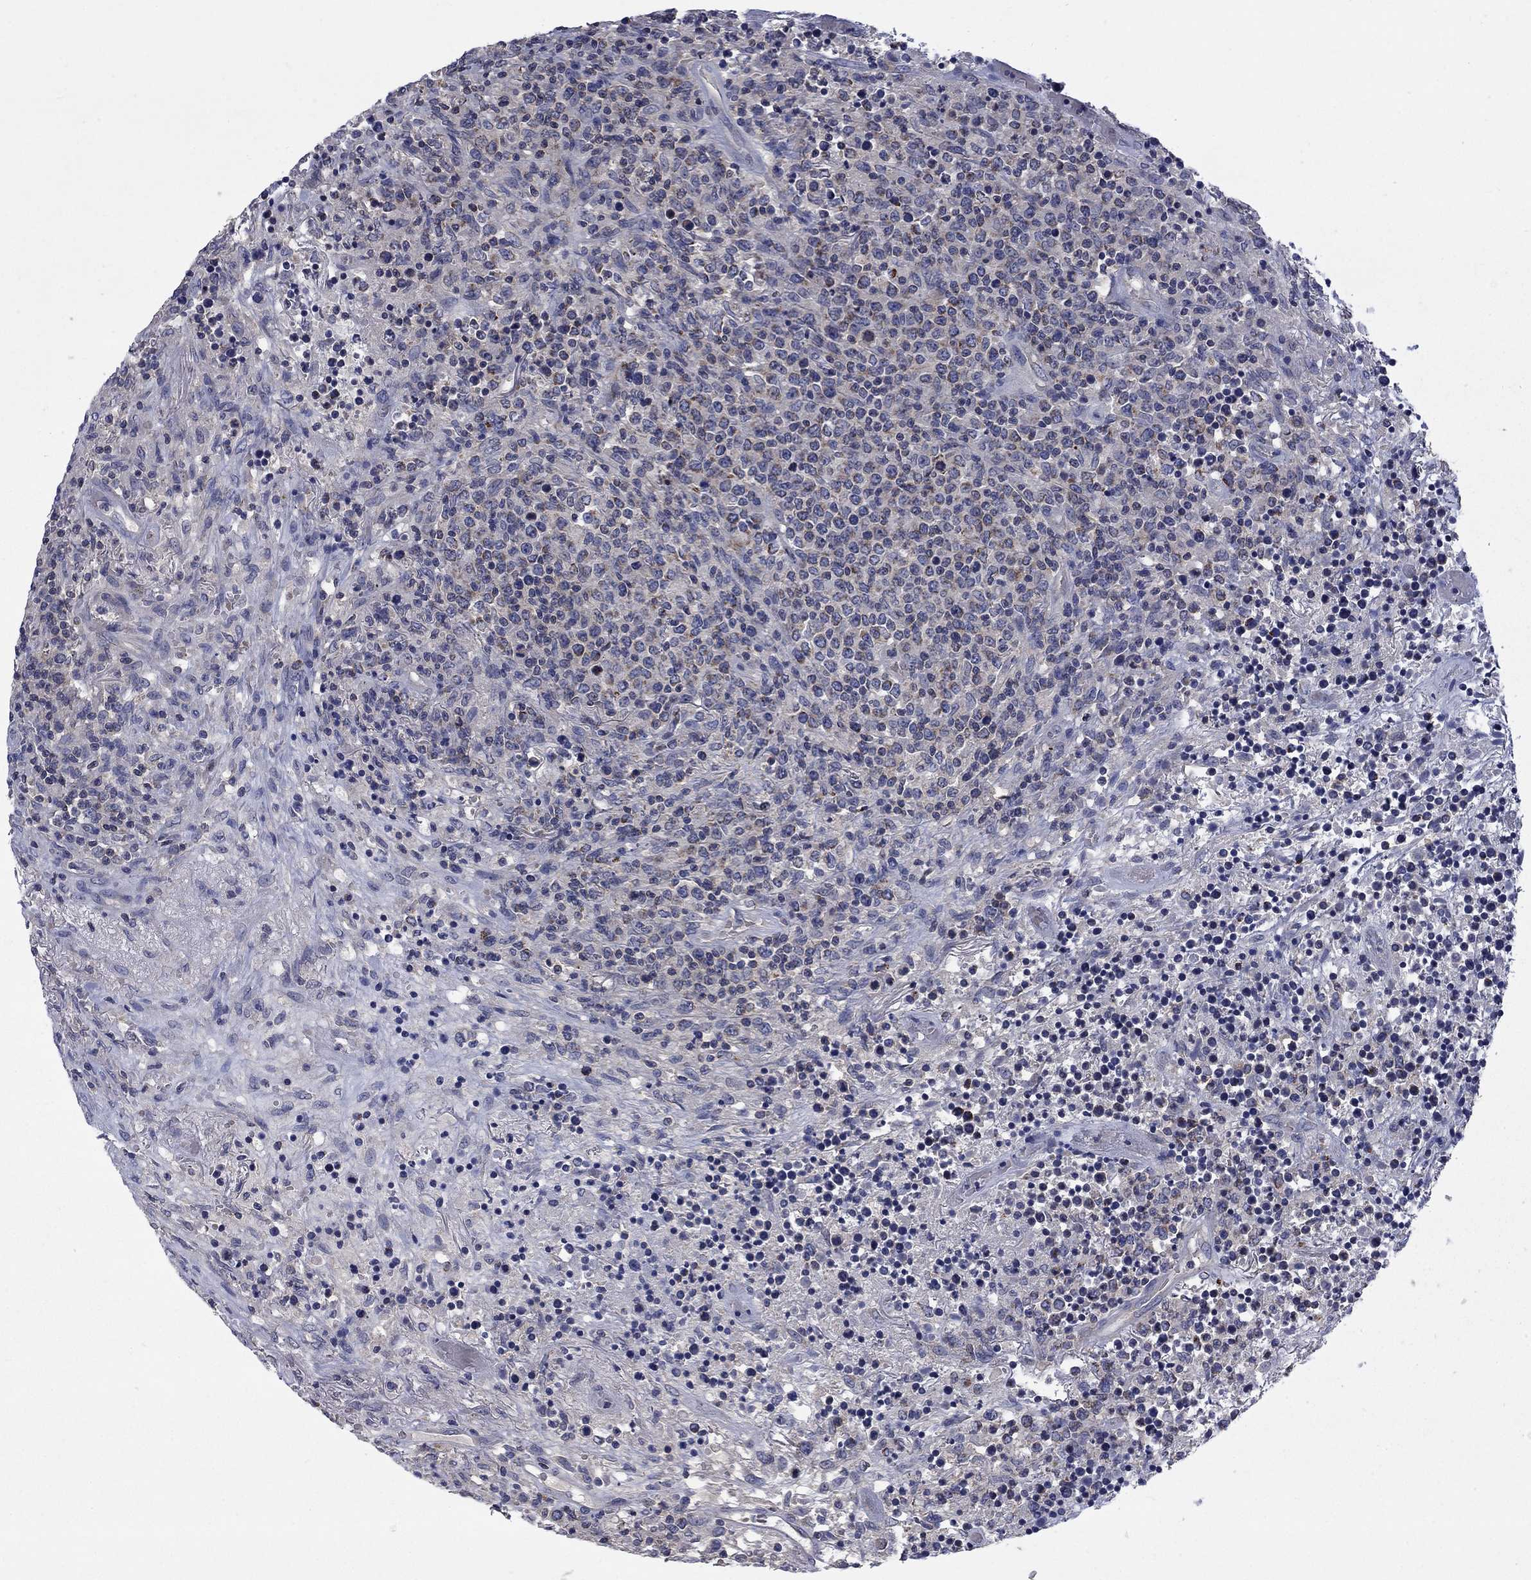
{"staining": {"intensity": "moderate", "quantity": "<25%", "location": "cytoplasmic/membranous"}, "tissue": "lymphoma", "cell_type": "Tumor cells", "image_type": "cancer", "snomed": [{"axis": "morphology", "description": "Malignant lymphoma, non-Hodgkin's type, High grade"}, {"axis": "topography", "description": "Lung"}], "caption": "Immunohistochemistry (IHC) of lymphoma displays low levels of moderate cytoplasmic/membranous positivity in approximately <25% of tumor cells.", "gene": "HSPA12A", "patient": {"sex": "male", "age": 79}}